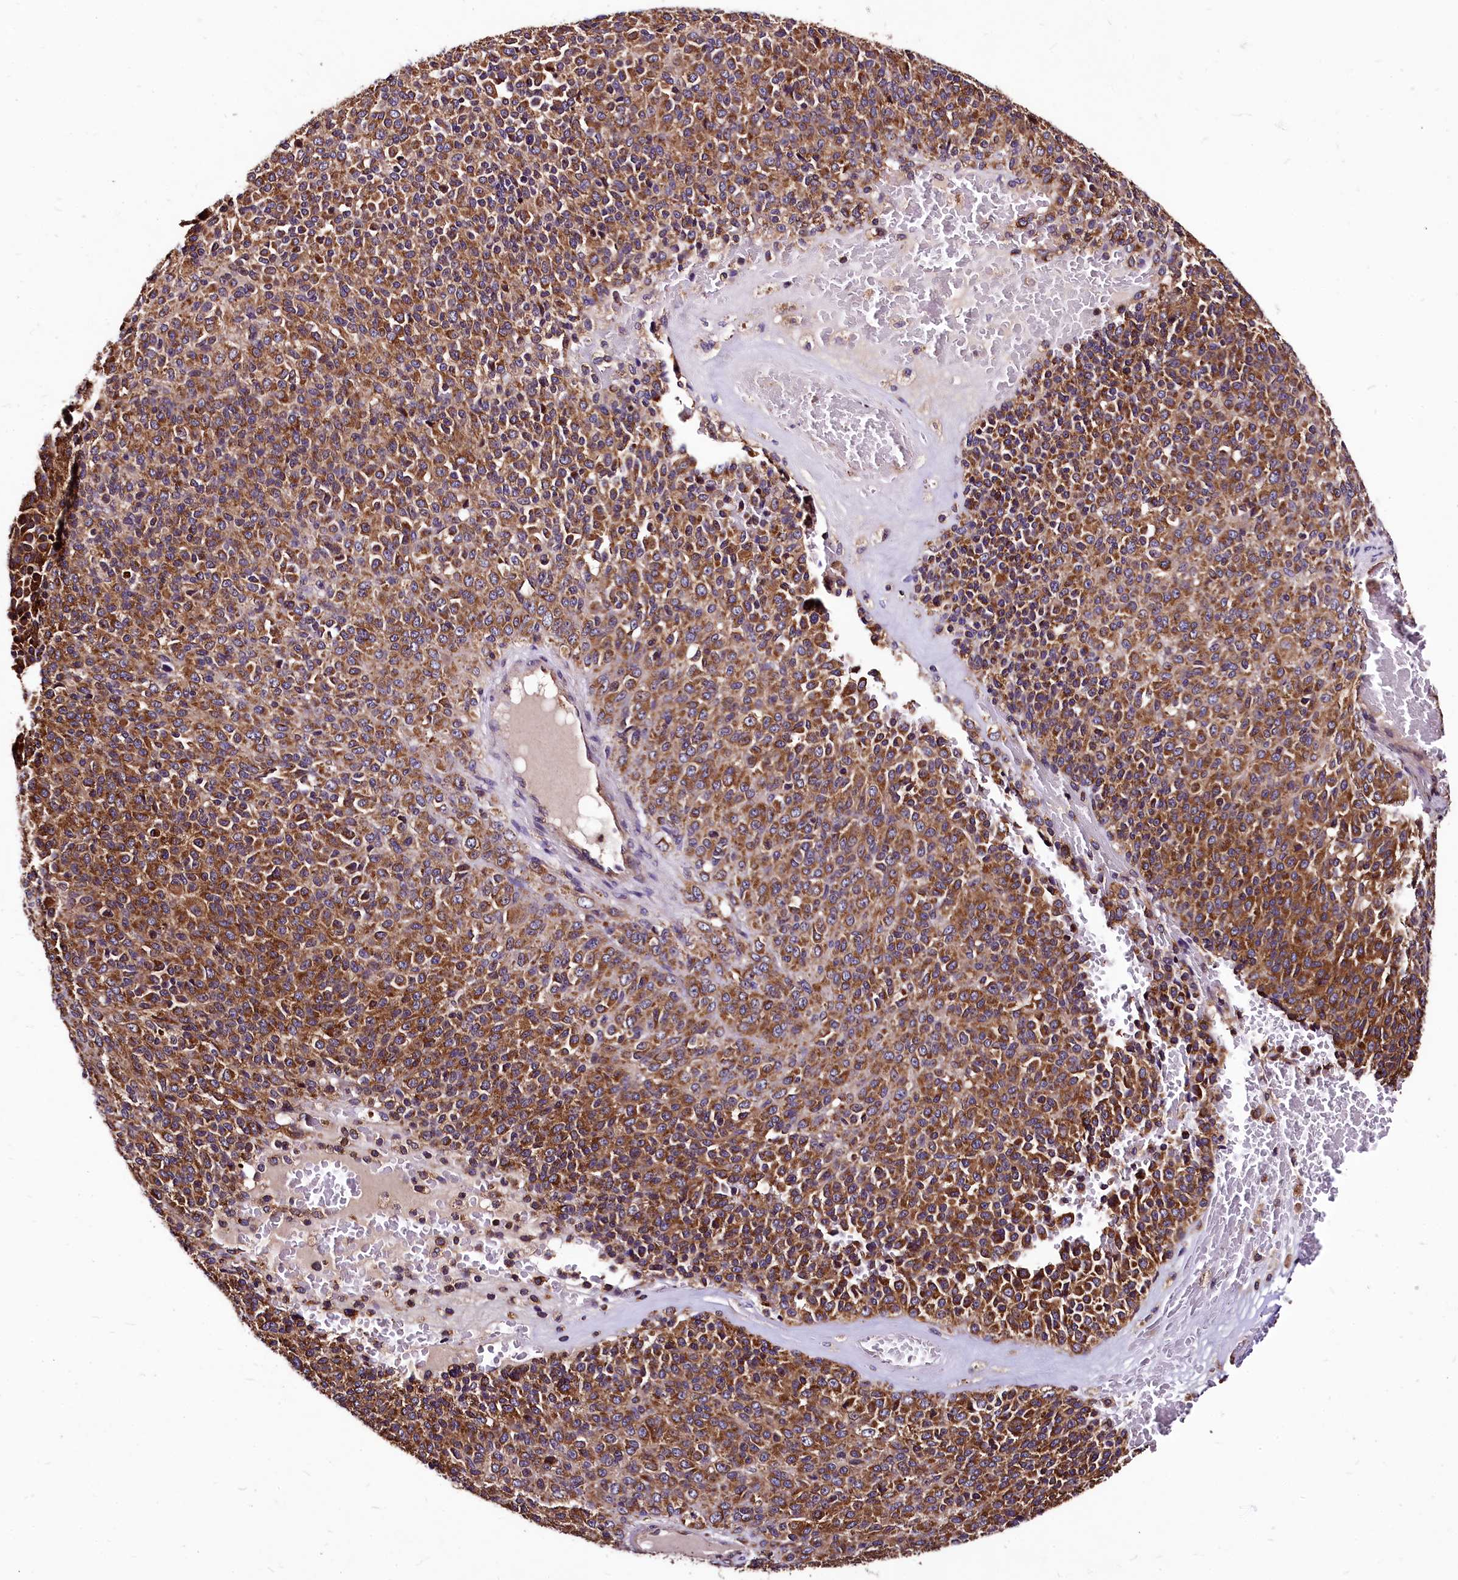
{"staining": {"intensity": "strong", "quantity": ">75%", "location": "cytoplasmic/membranous"}, "tissue": "melanoma", "cell_type": "Tumor cells", "image_type": "cancer", "snomed": [{"axis": "morphology", "description": "Malignant melanoma, Metastatic site"}, {"axis": "topography", "description": "Brain"}], "caption": "This is an image of immunohistochemistry (IHC) staining of melanoma, which shows strong staining in the cytoplasmic/membranous of tumor cells.", "gene": "LRSAM1", "patient": {"sex": "female", "age": 56}}